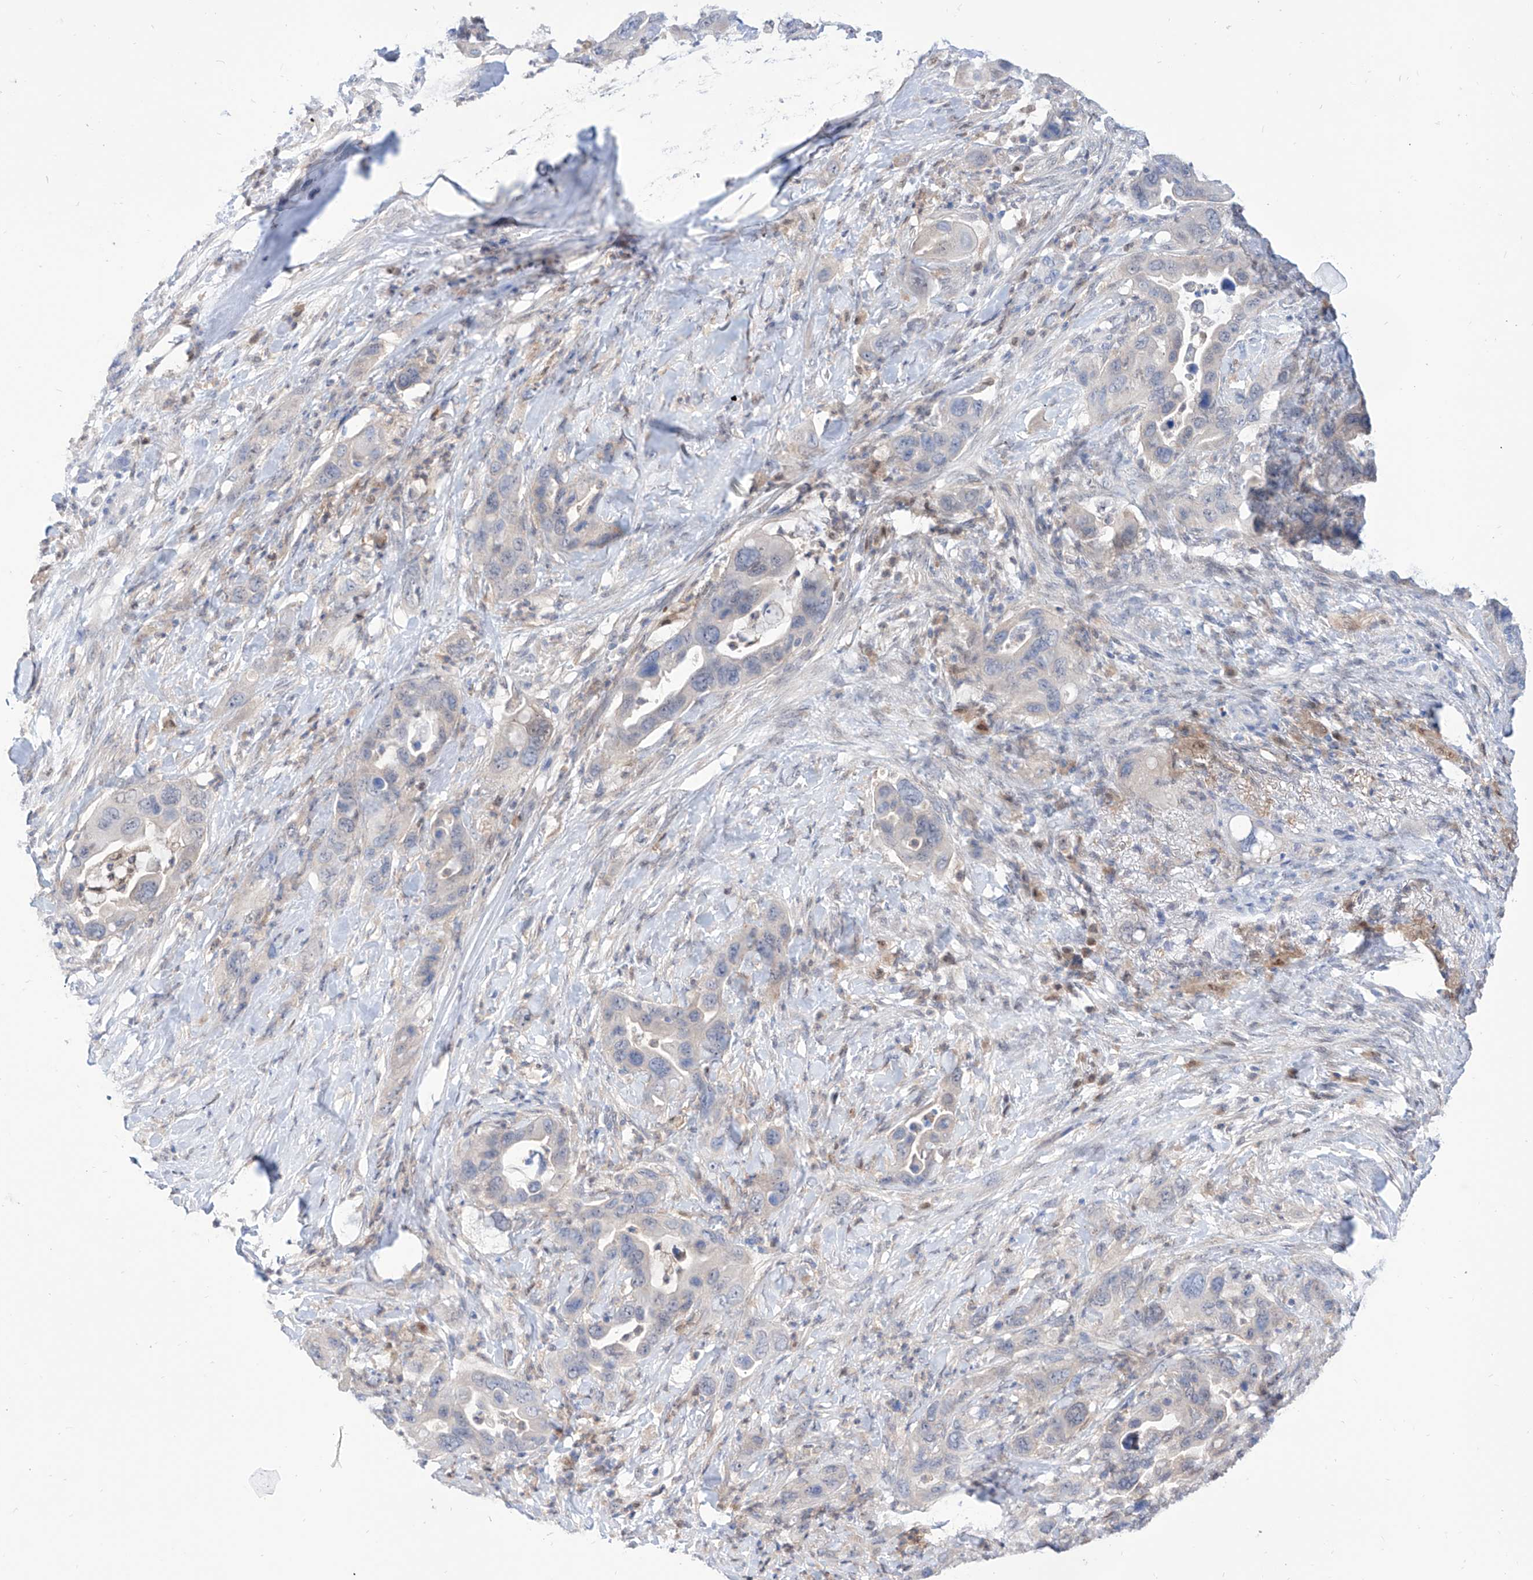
{"staining": {"intensity": "negative", "quantity": "none", "location": "none"}, "tissue": "pancreatic cancer", "cell_type": "Tumor cells", "image_type": "cancer", "snomed": [{"axis": "morphology", "description": "Adenocarcinoma, NOS"}, {"axis": "topography", "description": "Pancreas"}], "caption": "Protein analysis of adenocarcinoma (pancreatic) reveals no significant expression in tumor cells.", "gene": "PDXK", "patient": {"sex": "female", "age": 71}}